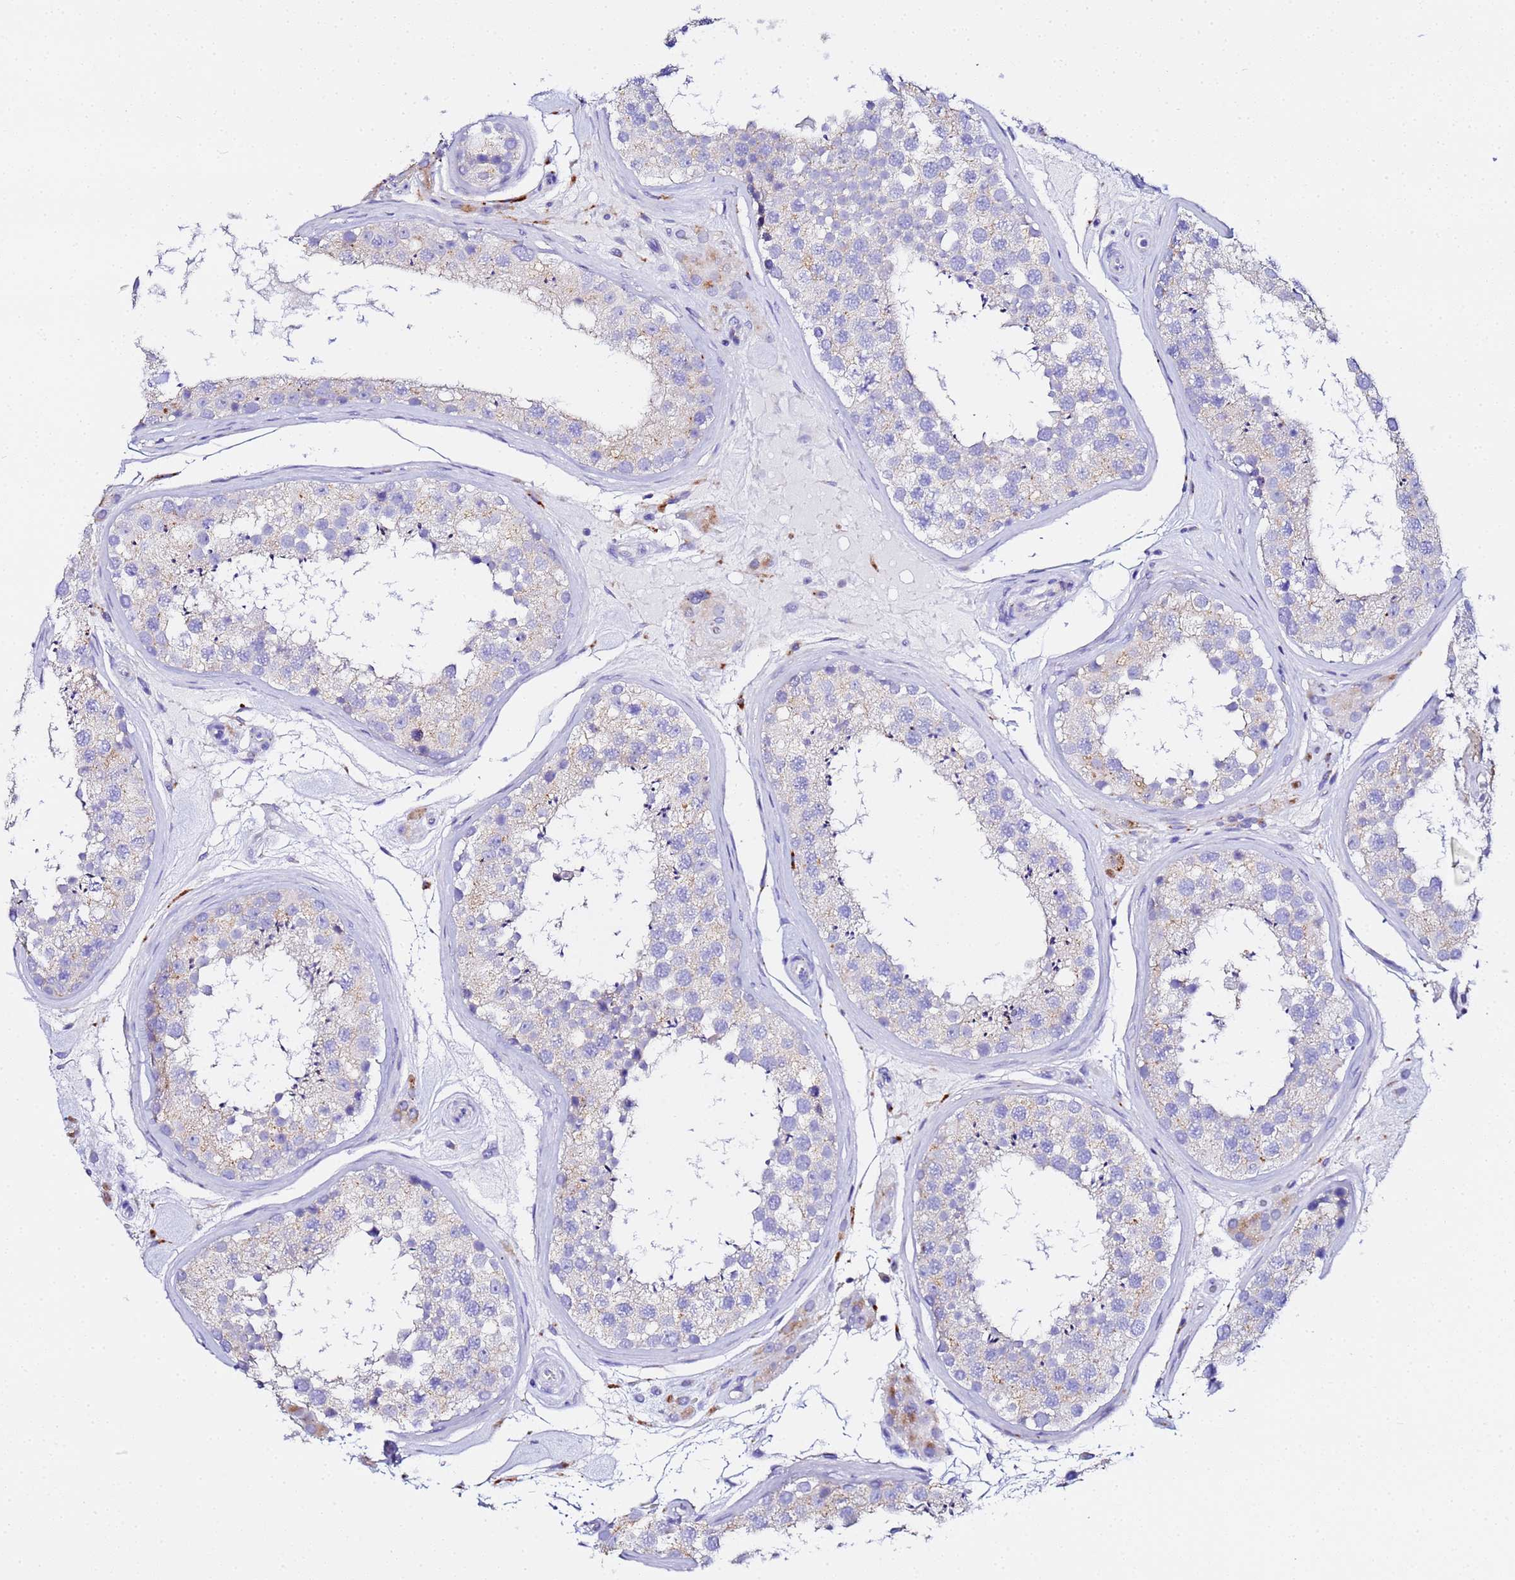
{"staining": {"intensity": "weak", "quantity": "25%-75%", "location": "cytoplasmic/membranous"}, "tissue": "testis", "cell_type": "Cells in seminiferous ducts", "image_type": "normal", "snomed": [{"axis": "morphology", "description": "Normal tissue, NOS"}, {"axis": "topography", "description": "Testis"}], "caption": "This is an image of IHC staining of benign testis, which shows weak staining in the cytoplasmic/membranous of cells in seminiferous ducts.", "gene": "VTI1B", "patient": {"sex": "male", "age": 46}}